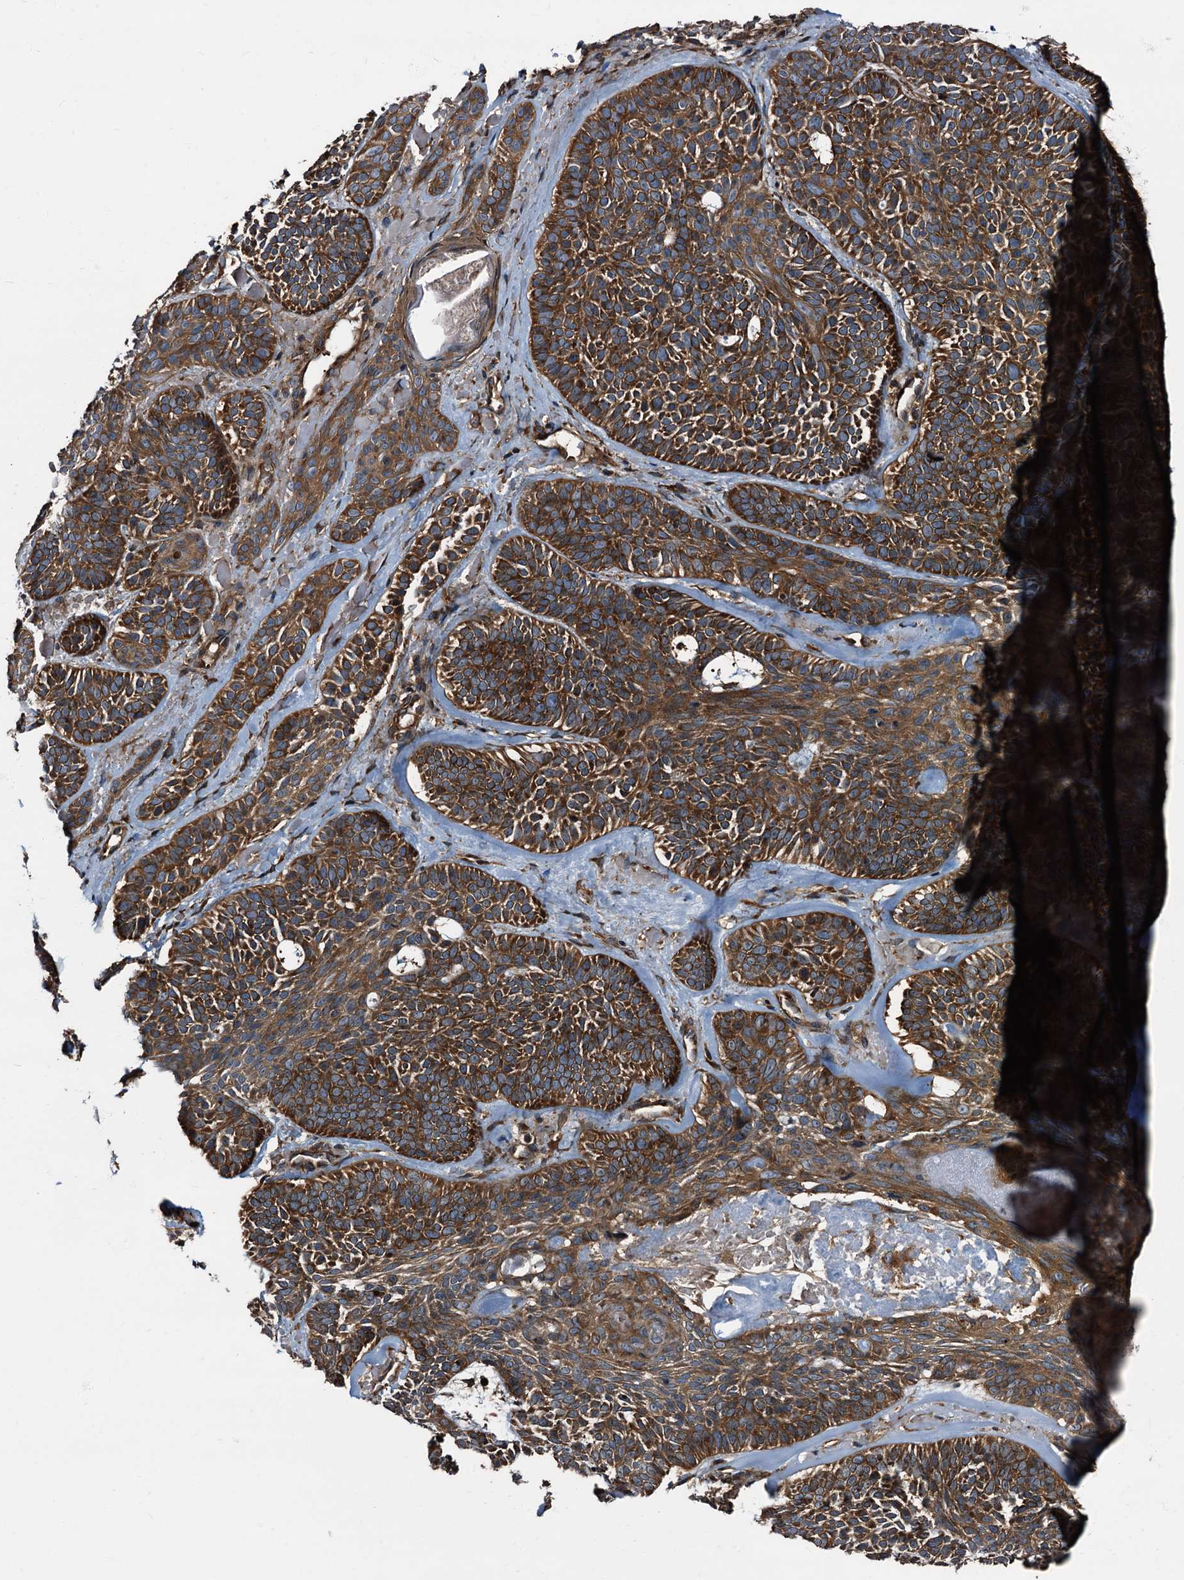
{"staining": {"intensity": "strong", "quantity": ">75%", "location": "cytoplasmic/membranous"}, "tissue": "skin cancer", "cell_type": "Tumor cells", "image_type": "cancer", "snomed": [{"axis": "morphology", "description": "Basal cell carcinoma"}, {"axis": "topography", "description": "Skin"}], "caption": "Human skin basal cell carcinoma stained with a brown dye reveals strong cytoplasmic/membranous positive positivity in approximately >75% of tumor cells.", "gene": "PEX5", "patient": {"sex": "male", "age": 85}}